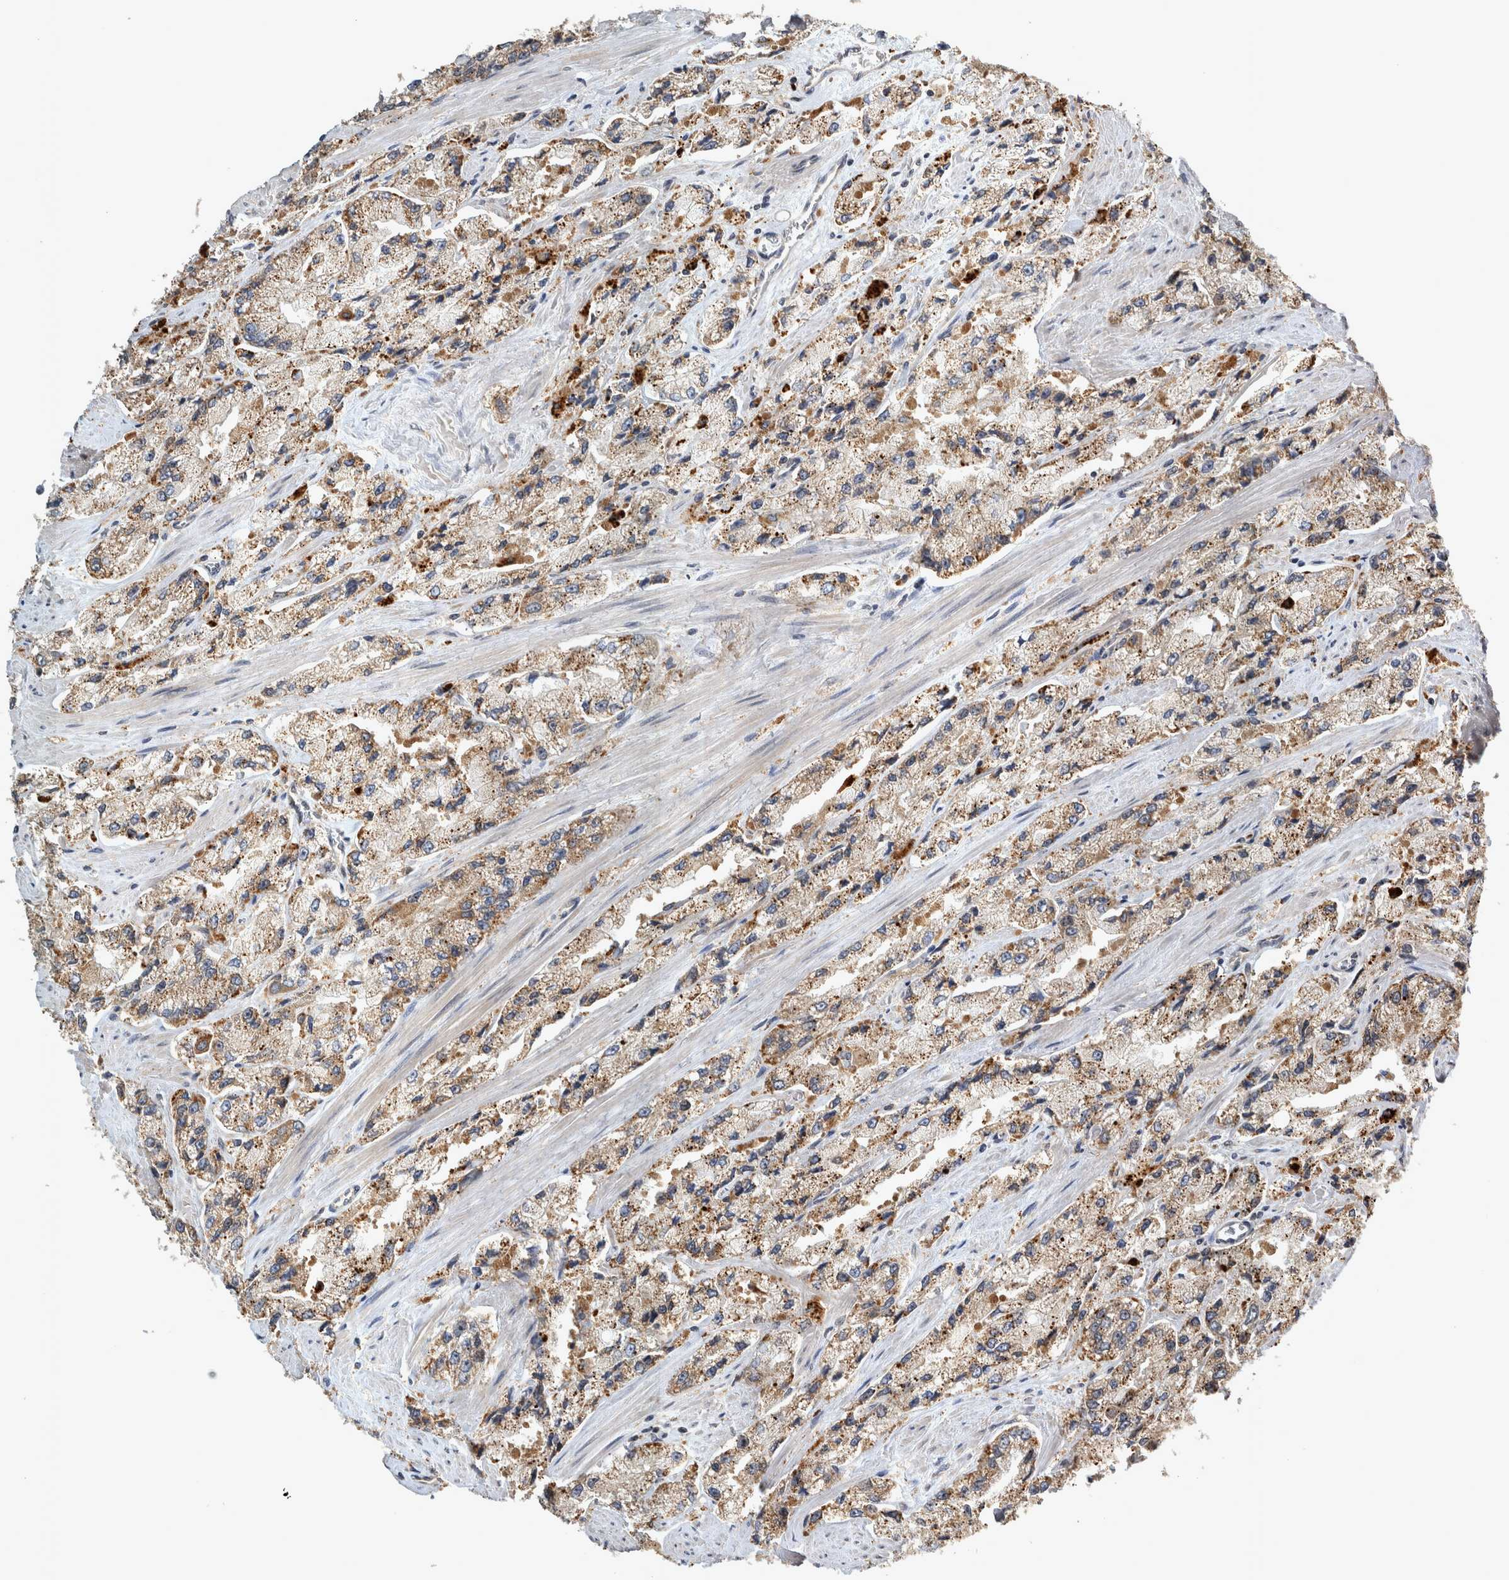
{"staining": {"intensity": "moderate", "quantity": ">75%", "location": "cytoplasmic/membranous"}, "tissue": "prostate cancer", "cell_type": "Tumor cells", "image_type": "cancer", "snomed": [{"axis": "morphology", "description": "Adenocarcinoma, High grade"}, {"axis": "topography", "description": "Prostate"}], "caption": "Brown immunohistochemical staining in human prostate cancer reveals moderate cytoplasmic/membranous positivity in about >75% of tumor cells.", "gene": "TRMT61B", "patient": {"sex": "male", "age": 58}}